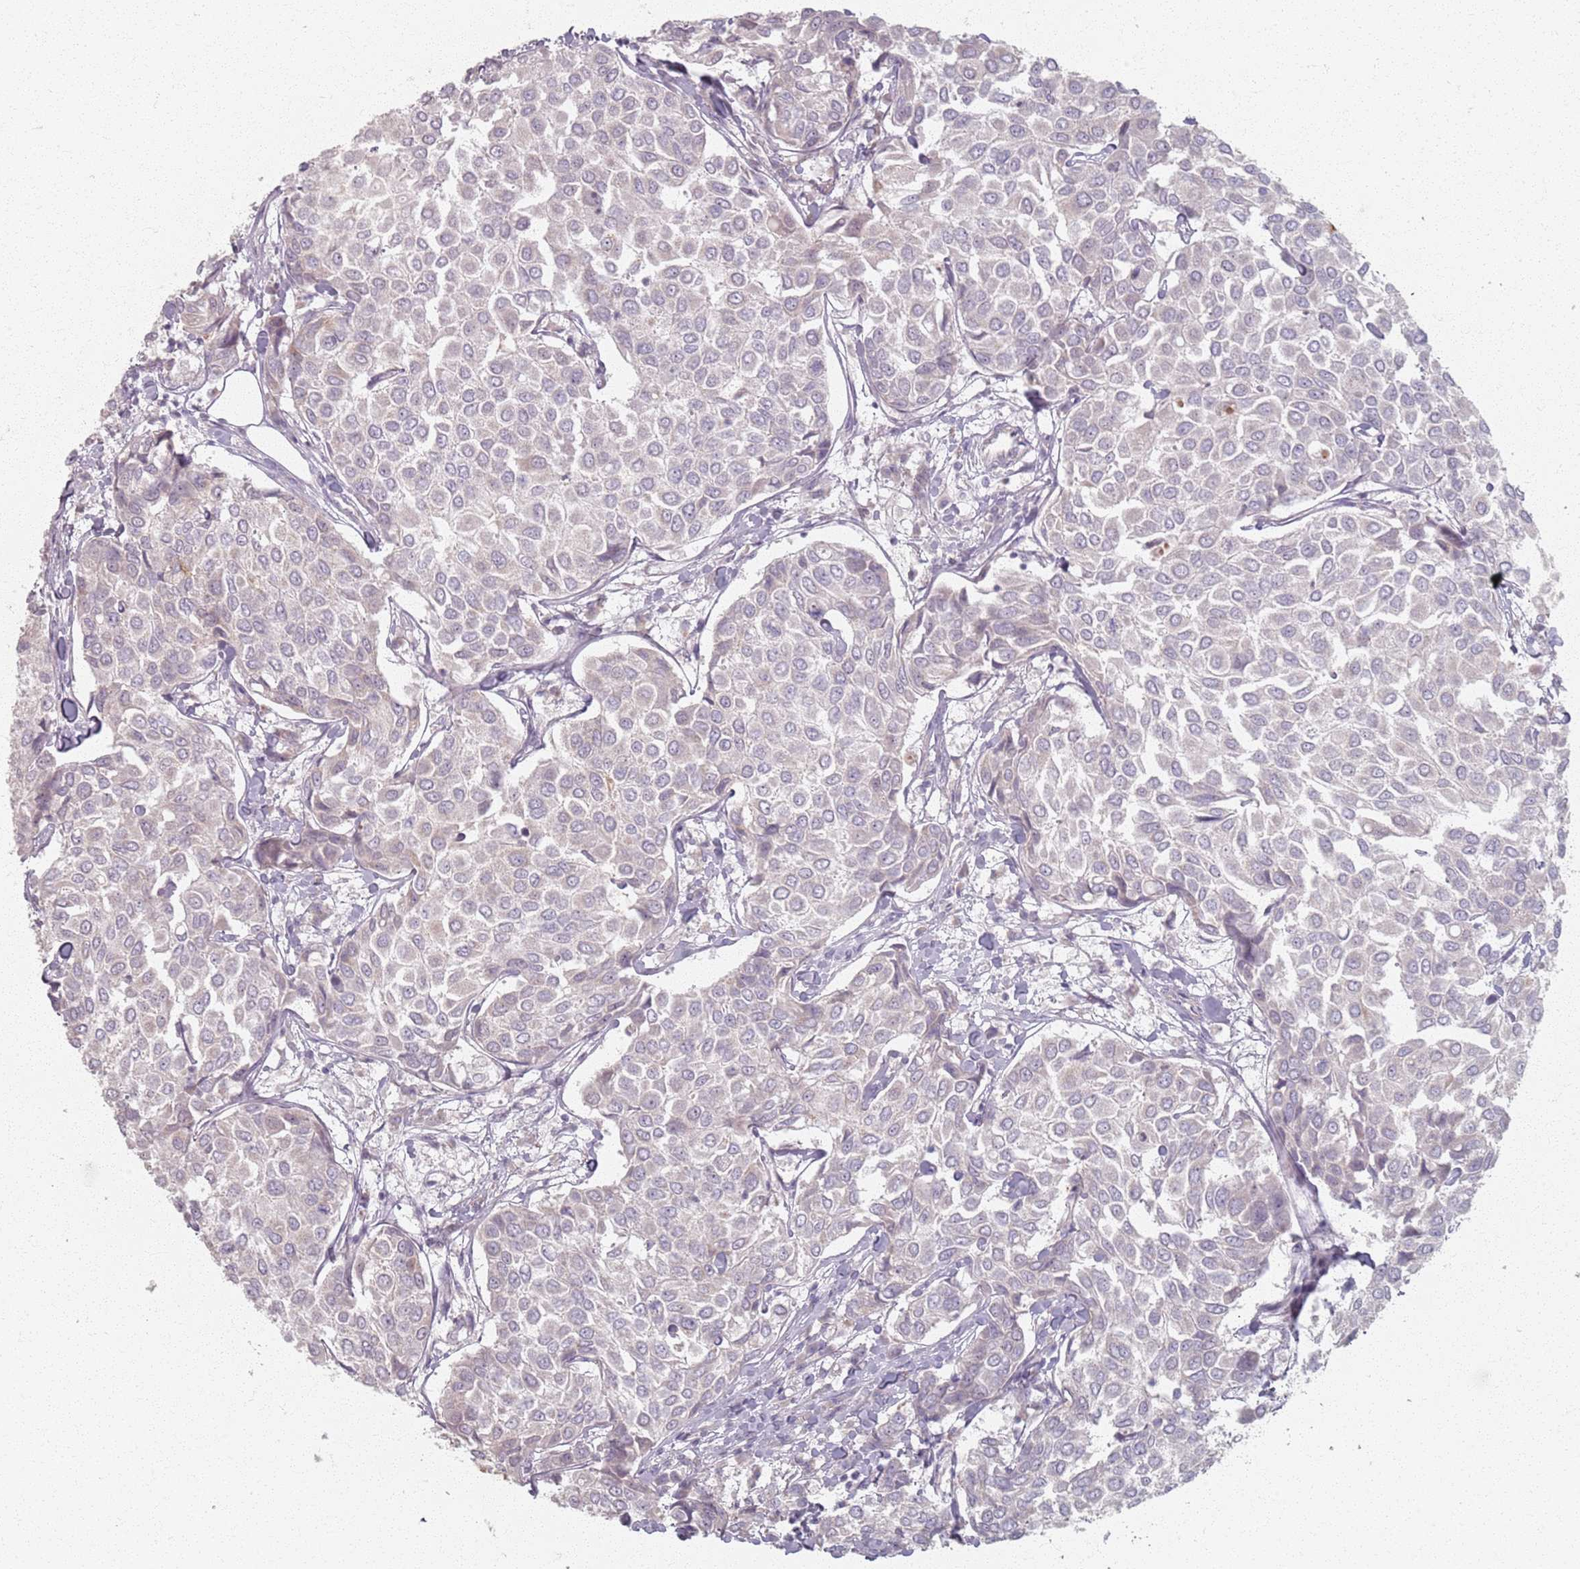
{"staining": {"intensity": "negative", "quantity": "none", "location": "none"}, "tissue": "breast cancer", "cell_type": "Tumor cells", "image_type": "cancer", "snomed": [{"axis": "morphology", "description": "Duct carcinoma"}, {"axis": "topography", "description": "Breast"}], "caption": "IHC image of neoplastic tissue: human intraductal carcinoma (breast) stained with DAB demonstrates no significant protein expression in tumor cells.", "gene": "PKD2L2", "patient": {"sex": "female", "age": 55}}